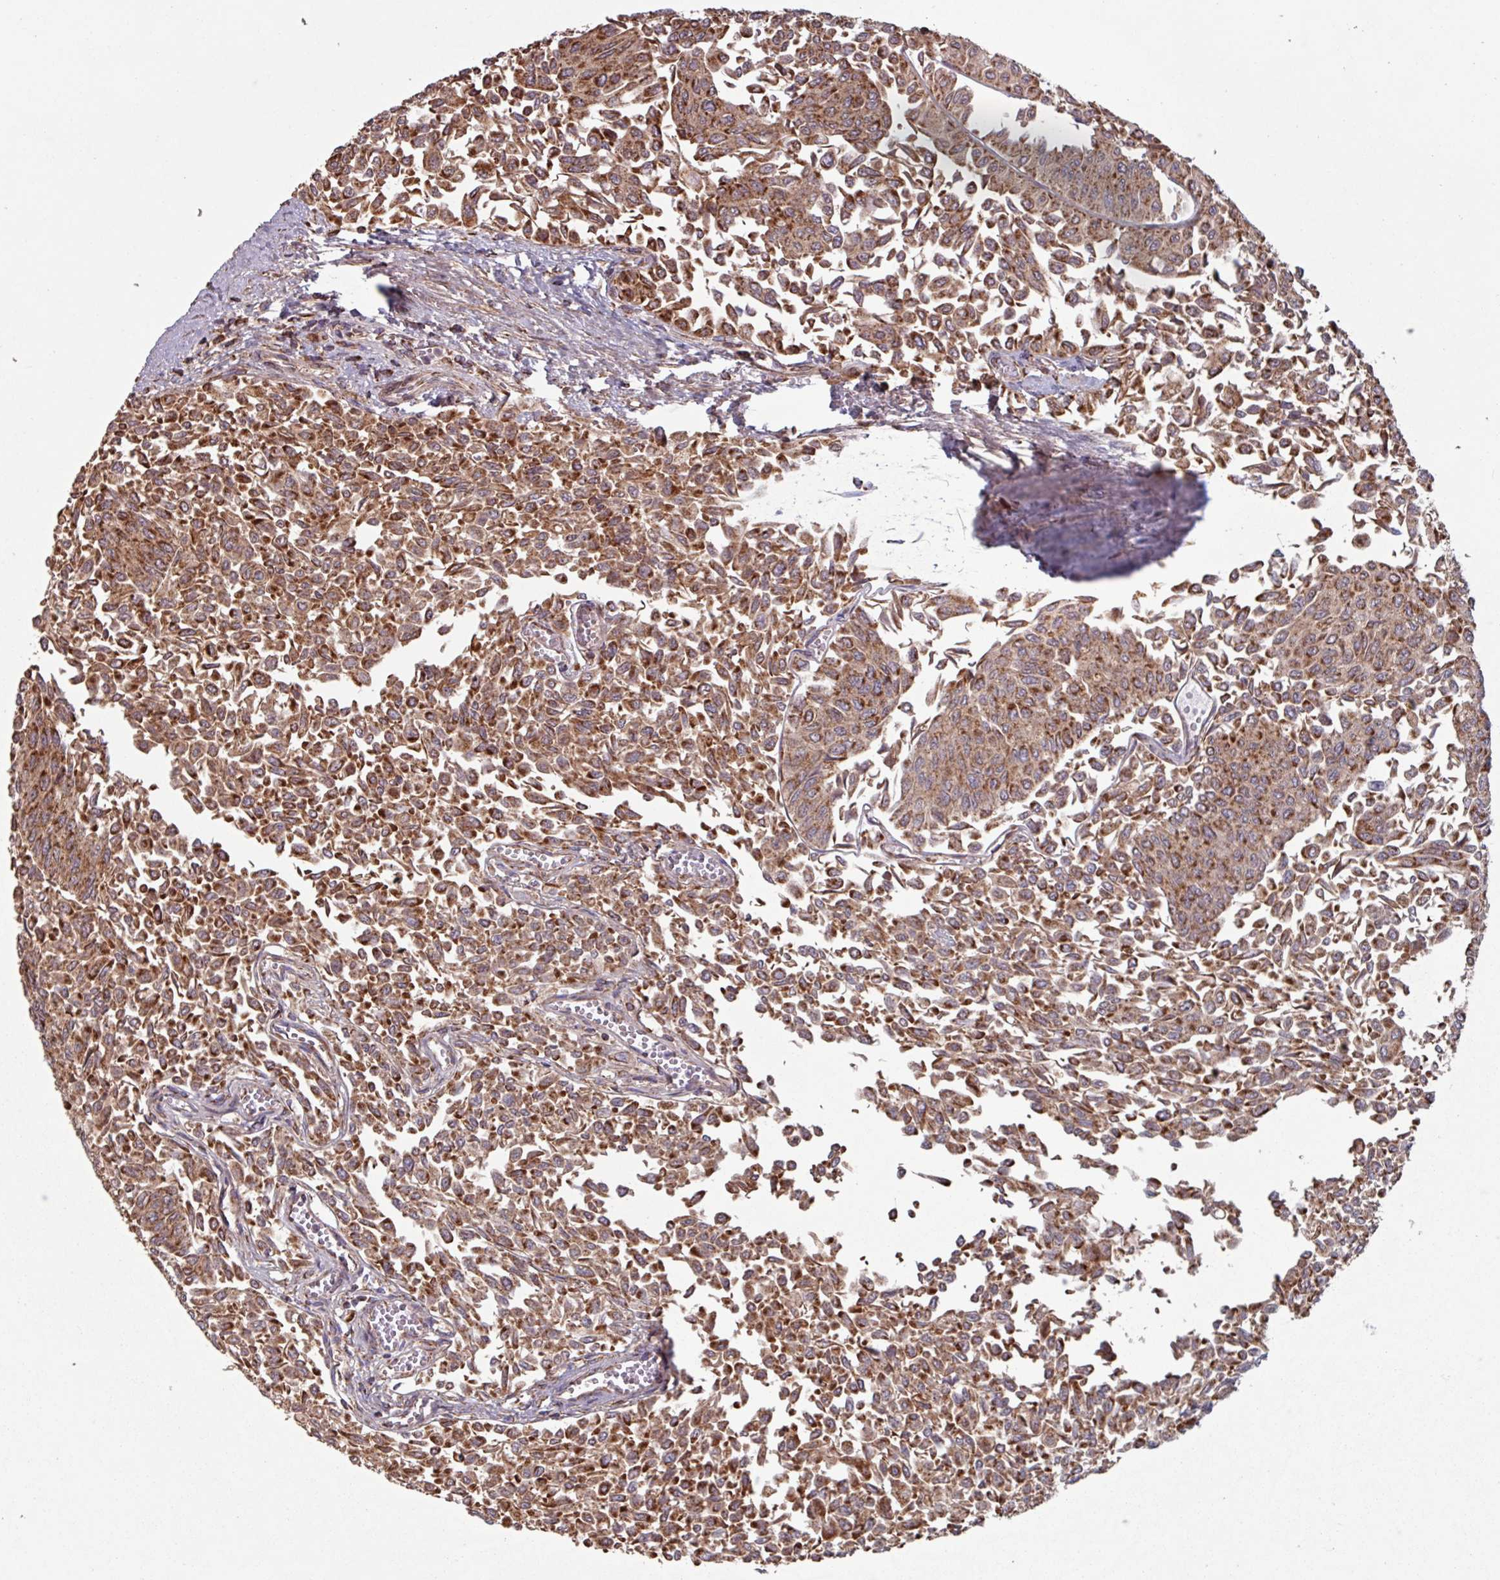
{"staining": {"intensity": "strong", "quantity": ">75%", "location": "cytoplasmic/membranous"}, "tissue": "urothelial cancer", "cell_type": "Tumor cells", "image_type": "cancer", "snomed": [{"axis": "morphology", "description": "Urothelial carcinoma, NOS"}, {"axis": "topography", "description": "Urinary bladder"}], "caption": "Immunohistochemistry photomicrograph of urothelial cancer stained for a protein (brown), which displays high levels of strong cytoplasmic/membranous expression in approximately >75% of tumor cells.", "gene": "COX7C", "patient": {"sex": "male", "age": 59}}